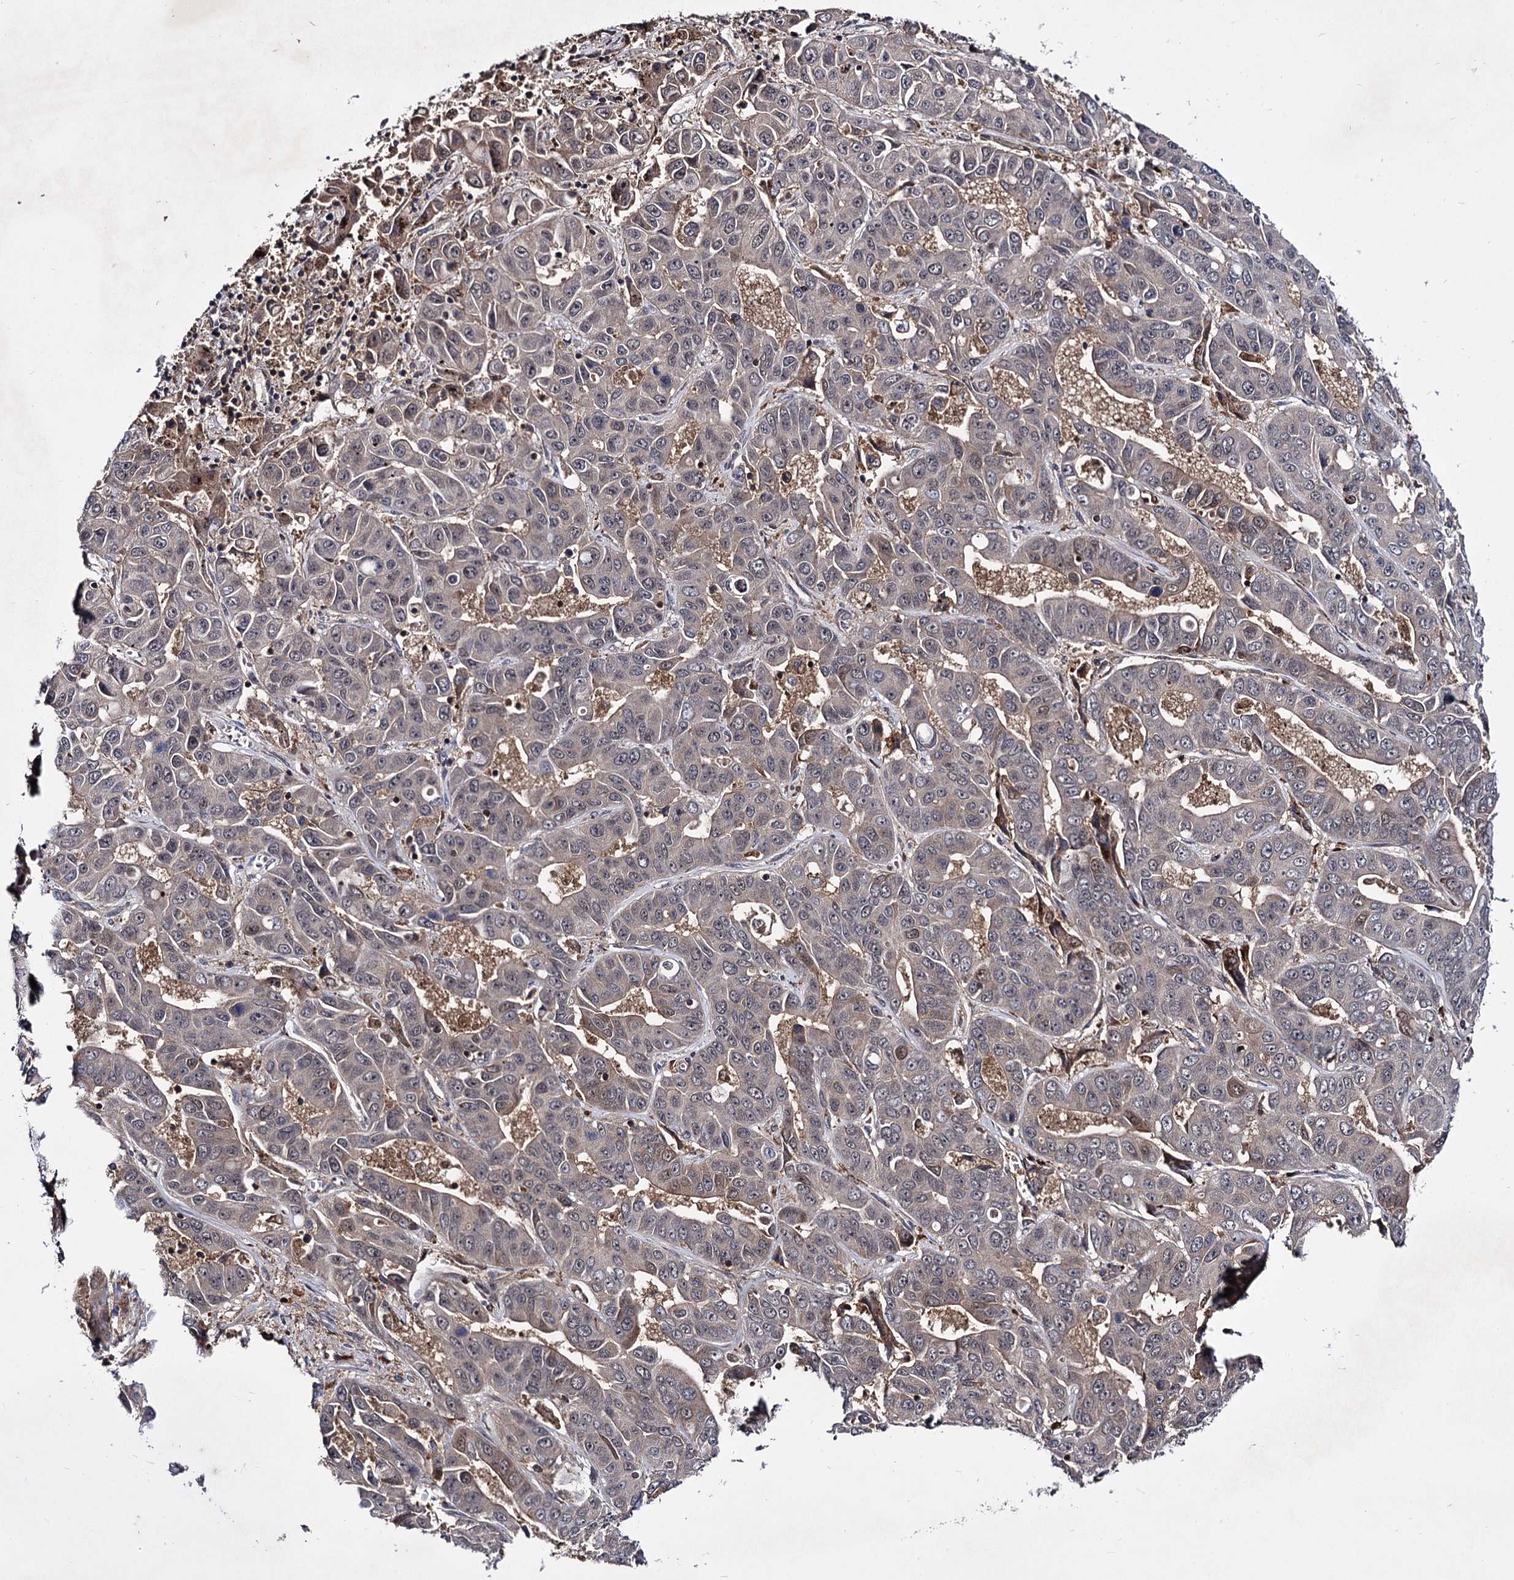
{"staining": {"intensity": "weak", "quantity": "25%-75%", "location": "cytoplasmic/membranous"}, "tissue": "liver cancer", "cell_type": "Tumor cells", "image_type": "cancer", "snomed": [{"axis": "morphology", "description": "Cholangiocarcinoma"}, {"axis": "topography", "description": "Liver"}], "caption": "A brown stain highlights weak cytoplasmic/membranous expression of a protein in human liver cancer tumor cells.", "gene": "MICAL2", "patient": {"sex": "female", "age": 52}}